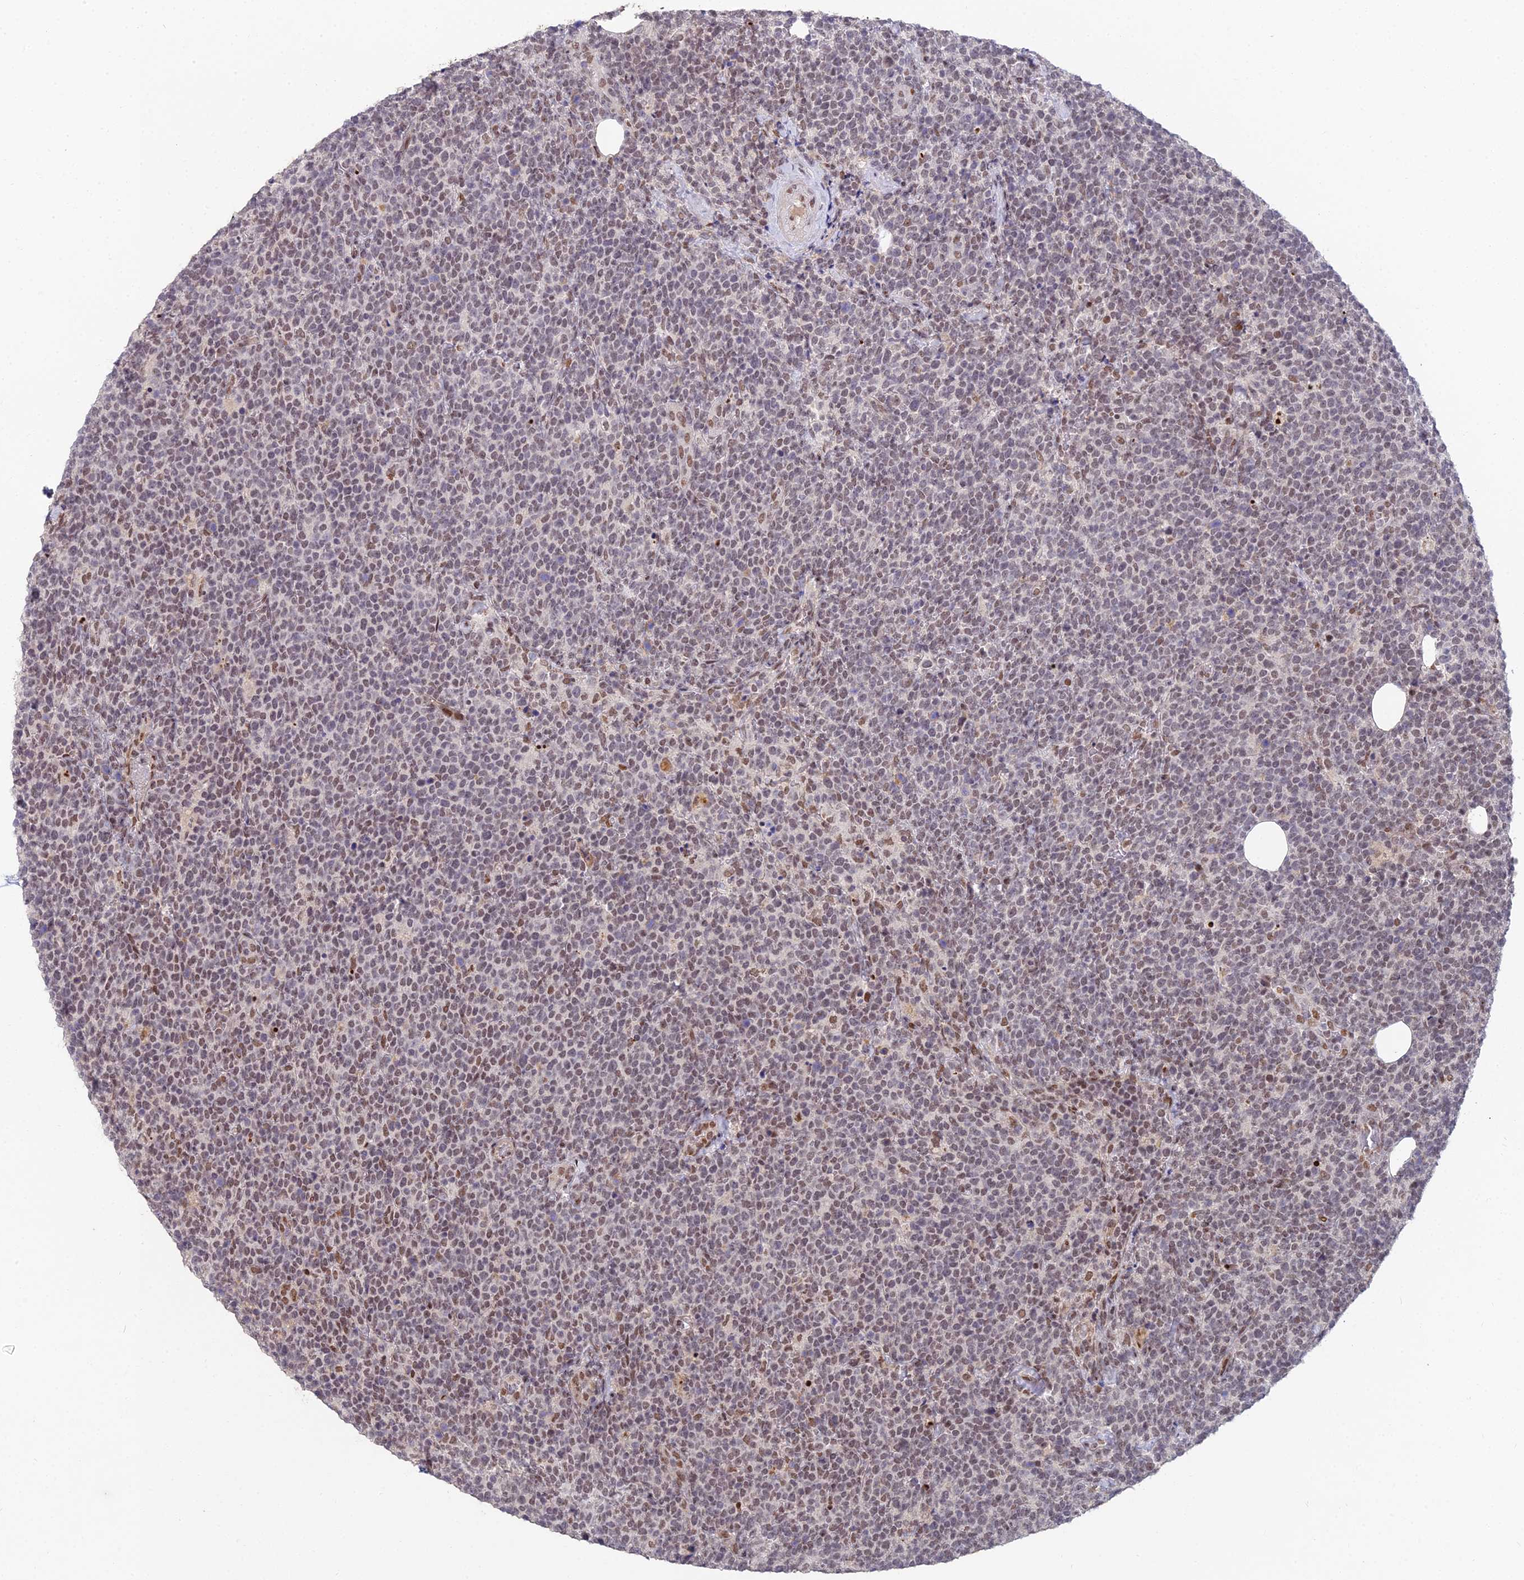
{"staining": {"intensity": "moderate", "quantity": "25%-75%", "location": "nuclear"}, "tissue": "lymphoma", "cell_type": "Tumor cells", "image_type": "cancer", "snomed": [{"axis": "morphology", "description": "Malignant lymphoma, non-Hodgkin's type, High grade"}, {"axis": "topography", "description": "Lymph node"}], "caption": "This is a histology image of immunohistochemistry staining of lymphoma, which shows moderate expression in the nuclear of tumor cells.", "gene": "ABHD17A", "patient": {"sex": "male", "age": 61}}